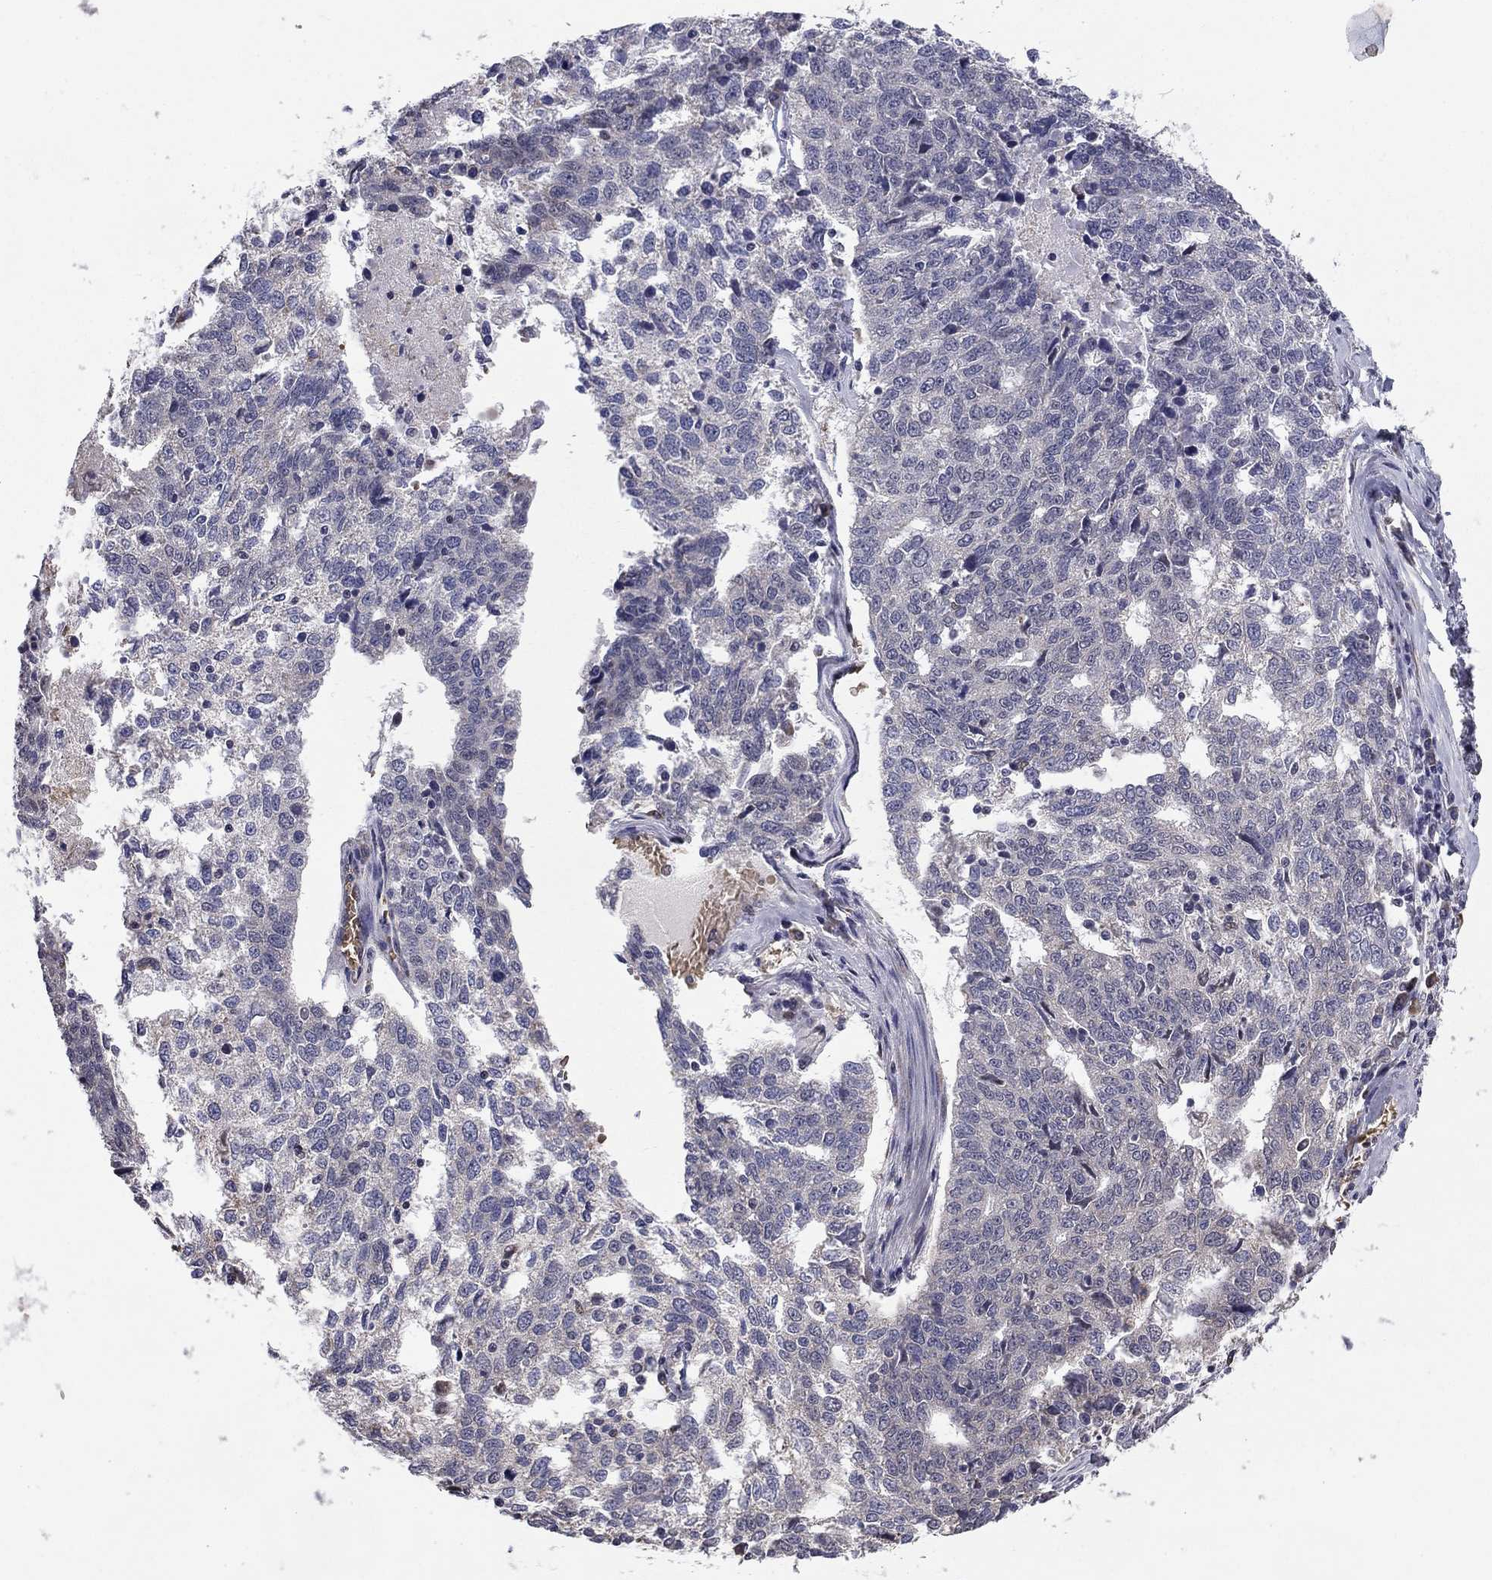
{"staining": {"intensity": "negative", "quantity": "none", "location": "none"}, "tissue": "ovarian cancer", "cell_type": "Tumor cells", "image_type": "cancer", "snomed": [{"axis": "morphology", "description": "Cystadenocarcinoma, serous, NOS"}, {"axis": "topography", "description": "Ovary"}], "caption": "Immunohistochemical staining of human serous cystadenocarcinoma (ovarian) demonstrates no significant positivity in tumor cells. (DAB immunohistochemistry (IHC) with hematoxylin counter stain).", "gene": "HSPB2", "patient": {"sex": "female", "age": 71}}